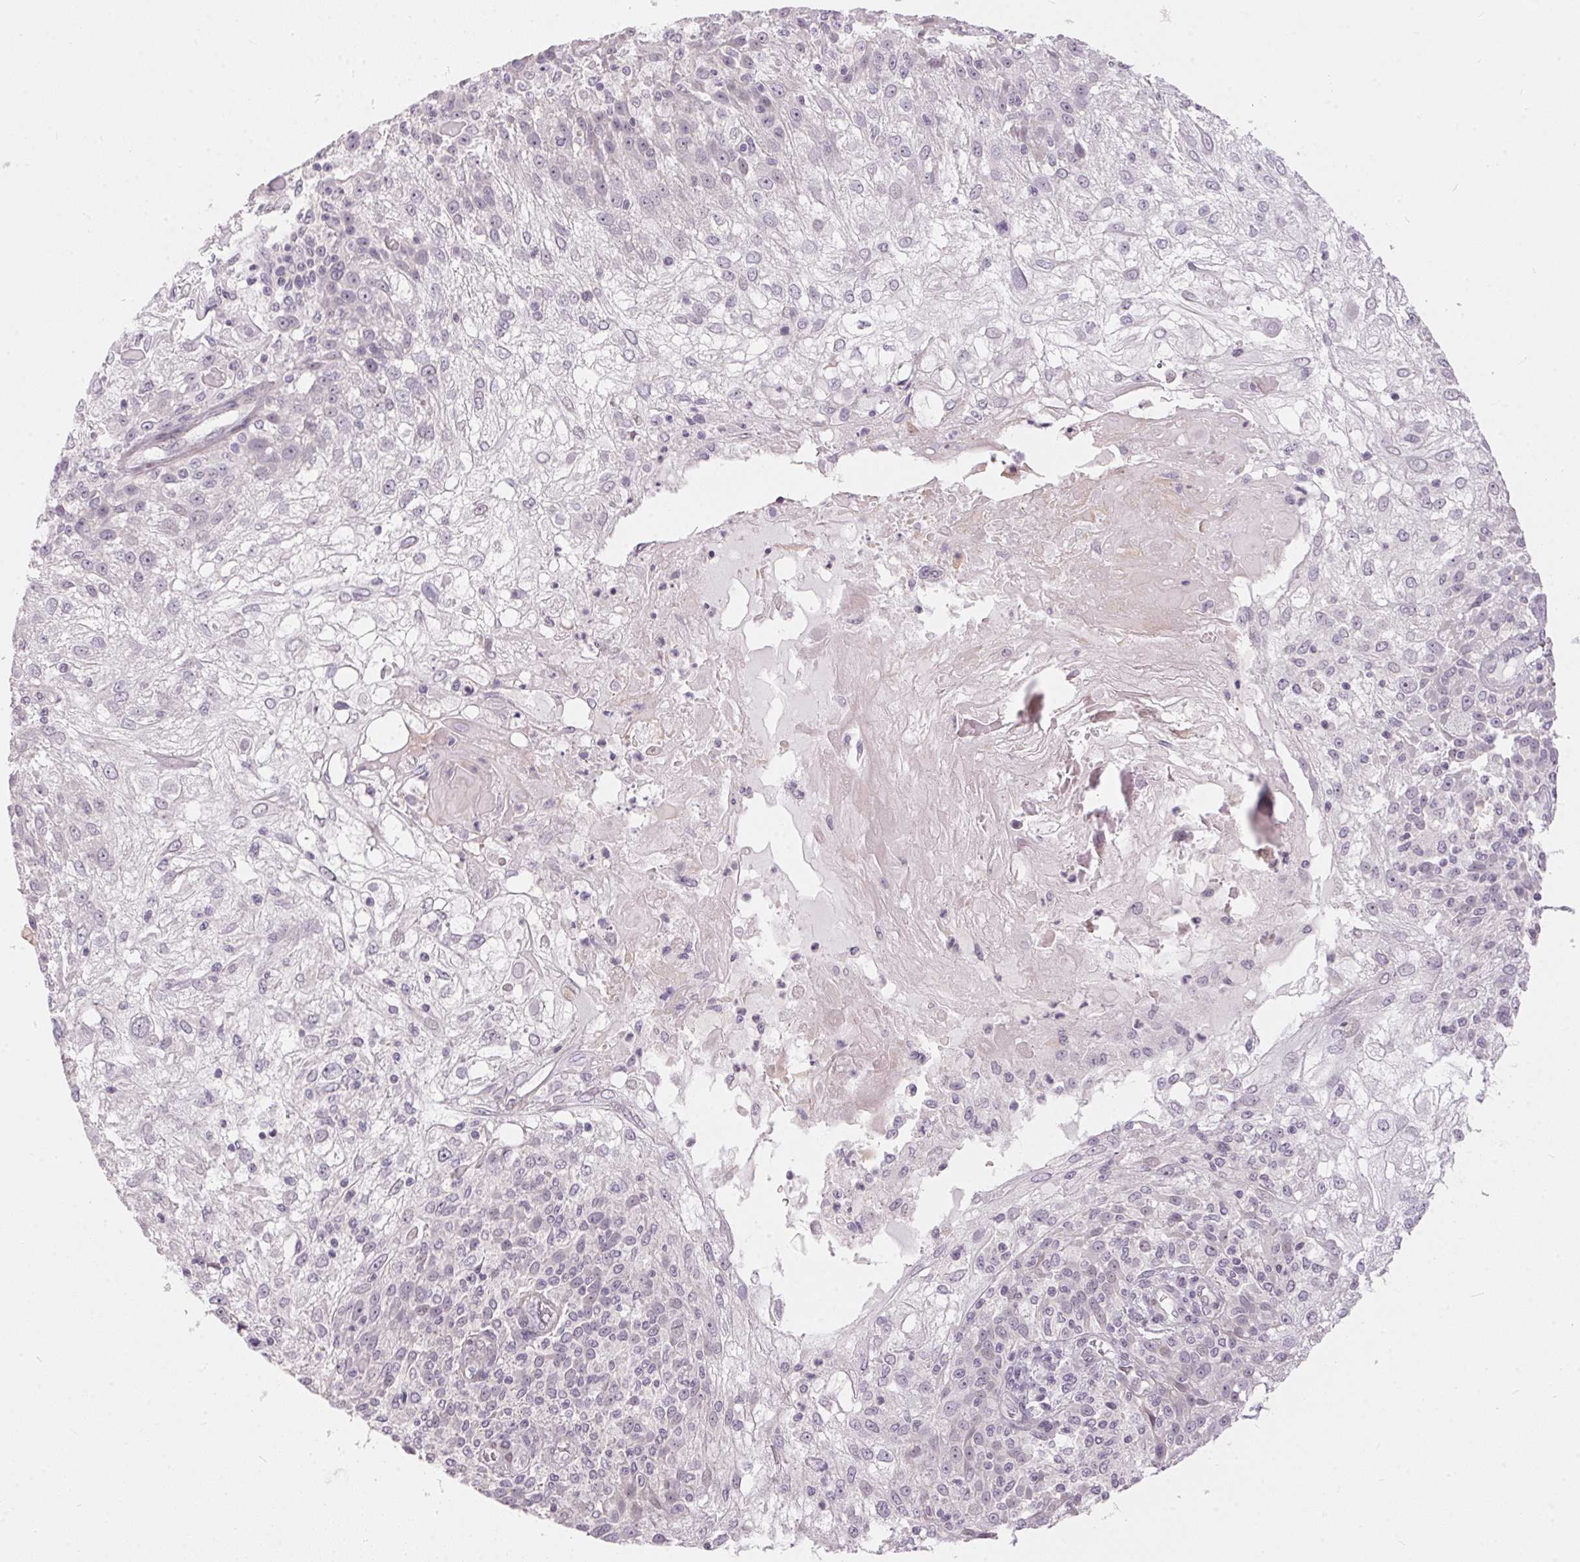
{"staining": {"intensity": "negative", "quantity": "none", "location": "none"}, "tissue": "skin cancer", "cell_type": "Tumor cells", "image_type": "cancer", "snomed": [{"axis": "morphology", "description": "Normal tissue, NOS"}, {"axis": "morphology", "description": "Squamous cell carcinoma, NOS"}, {"axis": "topography", "description": "Skin"}], "caption": "There is no significant staining in tumor cells of skin cancer (squamous cell carcinoma).", "gene": "GDAP1L1", "patient": {"sex": "female", "age": 83}}